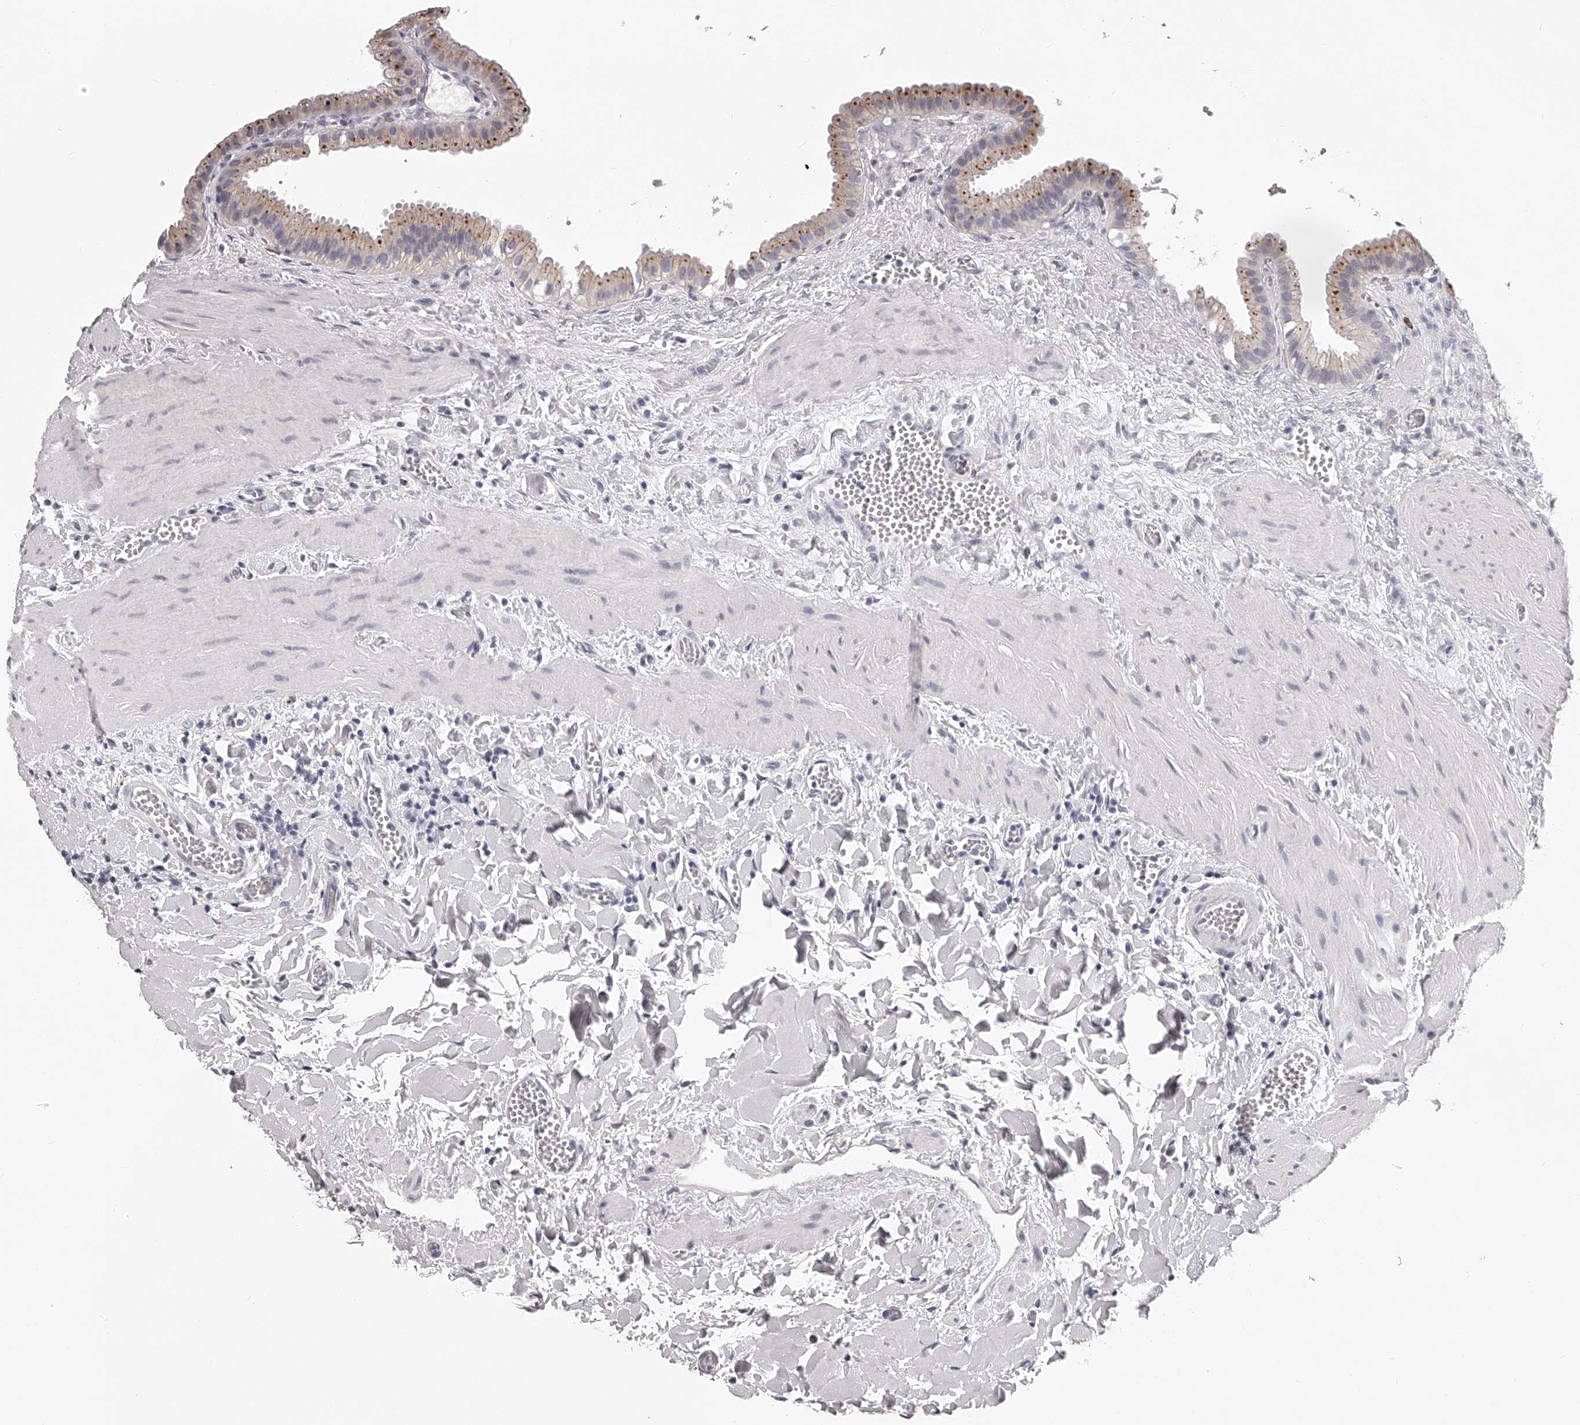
{"staining": {"intensity": "strong", "quantity": "25%-75%", "location": "cytoplasmic/membranous"}, "tissue": "gallbladder", "cell_type": "Glandular cells", "image_type": "normal", "snomed": [{"axis": "morphology", "description": "Normal tissue, NOS"}, {"axis": "topography", "description": "Gallbladder"}], "caption": "Gallbladder stained with a brown dye displays strong cytoplasmic/membranous positive positivity in approximately 25%-75% of glandular cells.", "gene": "DMRT1", "patient": {"sex": "male", "age": 55}}